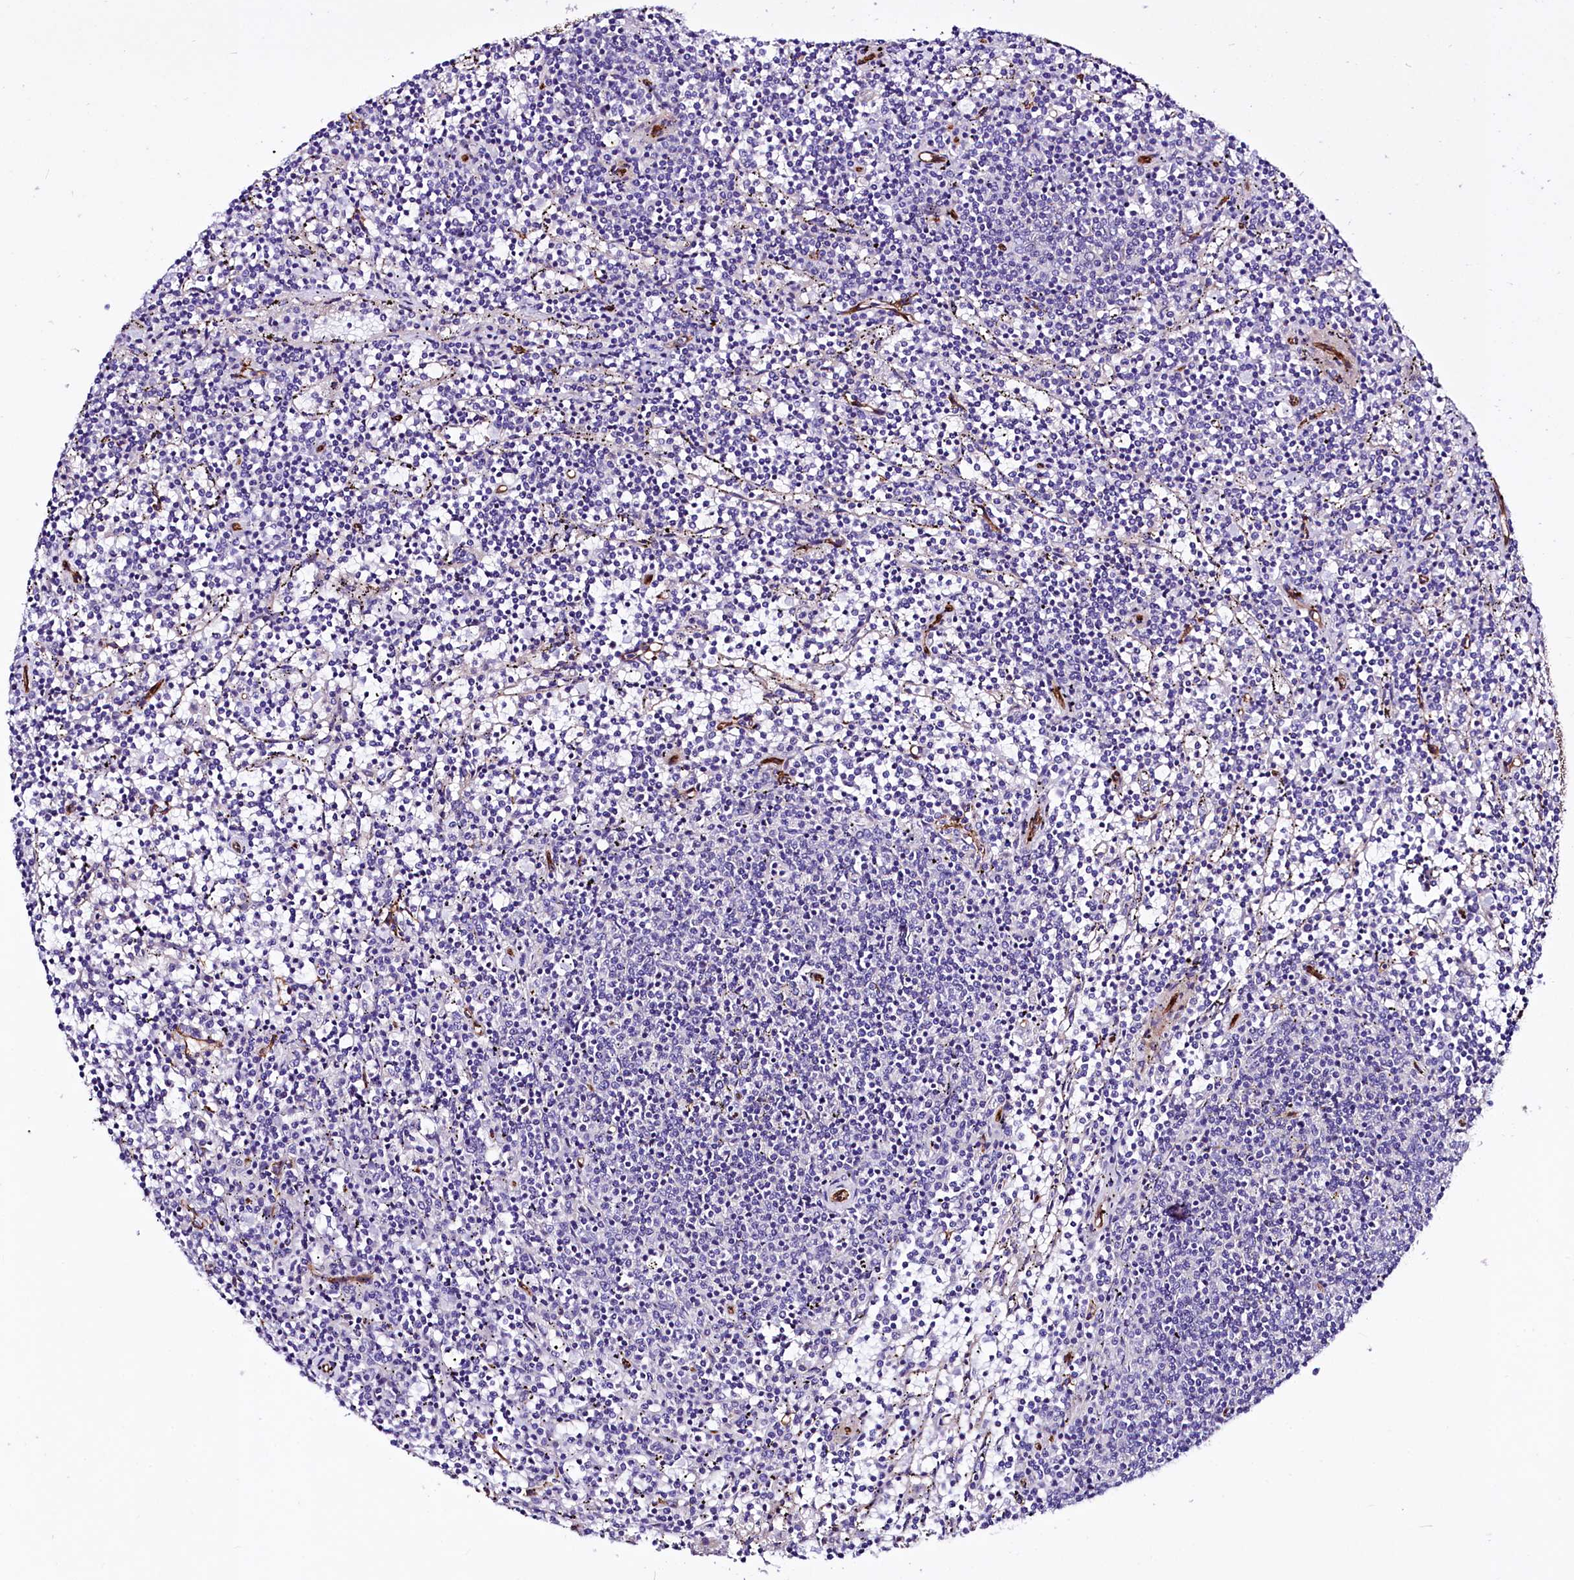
{"staining": {"intensity": "negative", "quantity": "none", "location": "none"}, "tissue": "lymphoma", "cell_type": "Tumor cells", "image_type": "cancer", "snomed": [{"axis": "morphology", "description": "Malignant lymphoma, non-Hodgkin's type, Low grade"}, {"axis": "topography", "description": "Spleen"}], "caption": "A high-resolution micrograph shows IHC staining of malignant lymphoma, non-Hodgkin's type (low-grade), which exhibits no significant positivity in tumor cells.", "gene": "SLF1", "patient": {"sex": "female", "age": 50}}